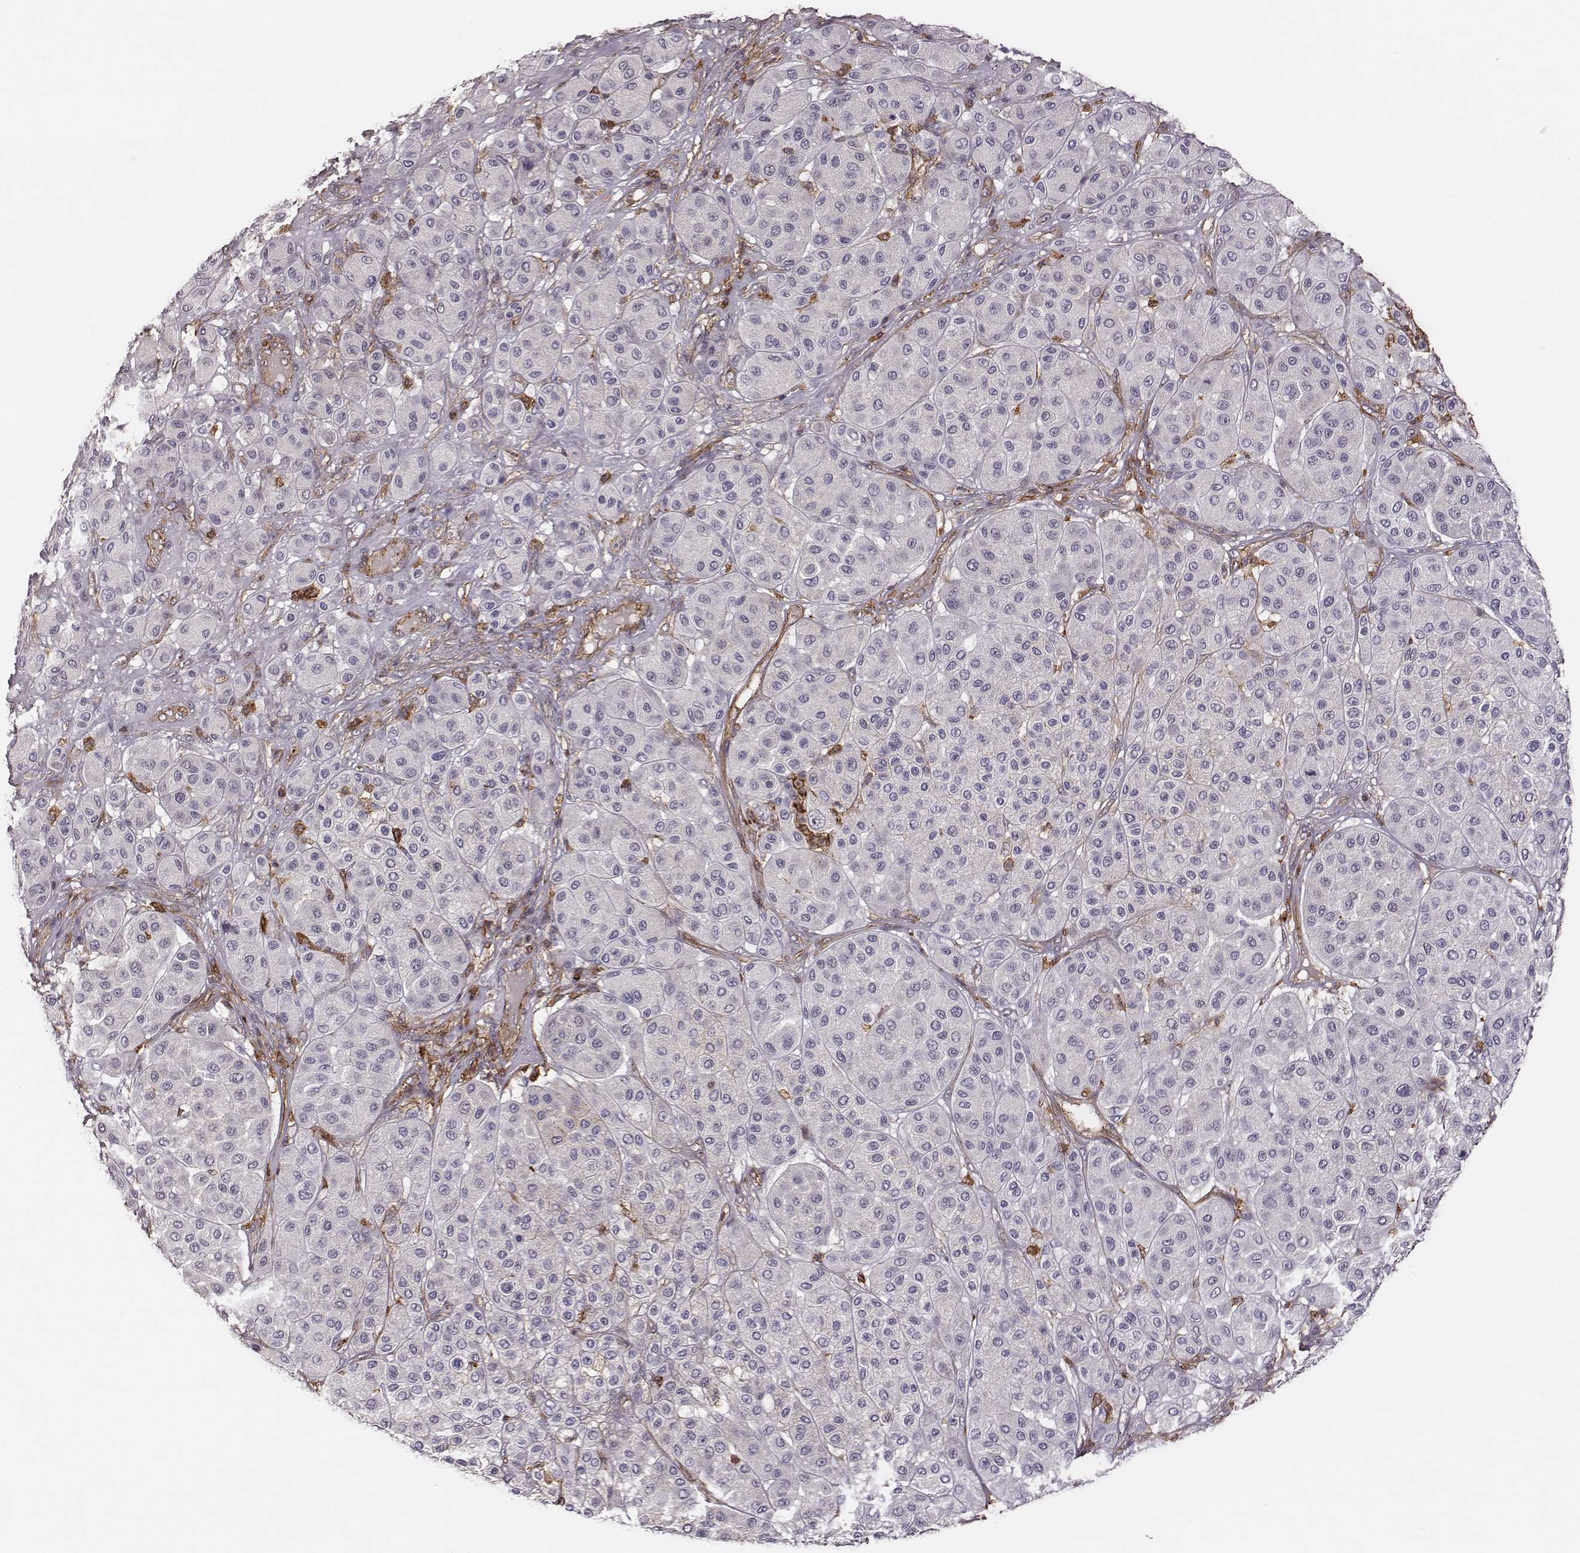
{"staining": {"intensity": "negative", "quantity": "none", "location": "none"}, "tissue": "melanoma", "cell_type": "Tumor cells", "image_type": "cancer", "snomed": [{"axis": "morphology", "description": "Malignant melanoma, Metastatic site"}, {"axis": "topography", "description": "Smooth muscle"}], "caption": "An immunohistochemistry (IHC) image of melanoma is shown. There is no staining in tumor cells of melanoma. (Stains: DAB (3,3'-diaminobenzidine) immunohistochemistry with hematoxylin counter stain, Microscopy: brightfield microscopy at high magnification).", "gene": "ZYX", "patient": {"sex": "male", "age": 41}}